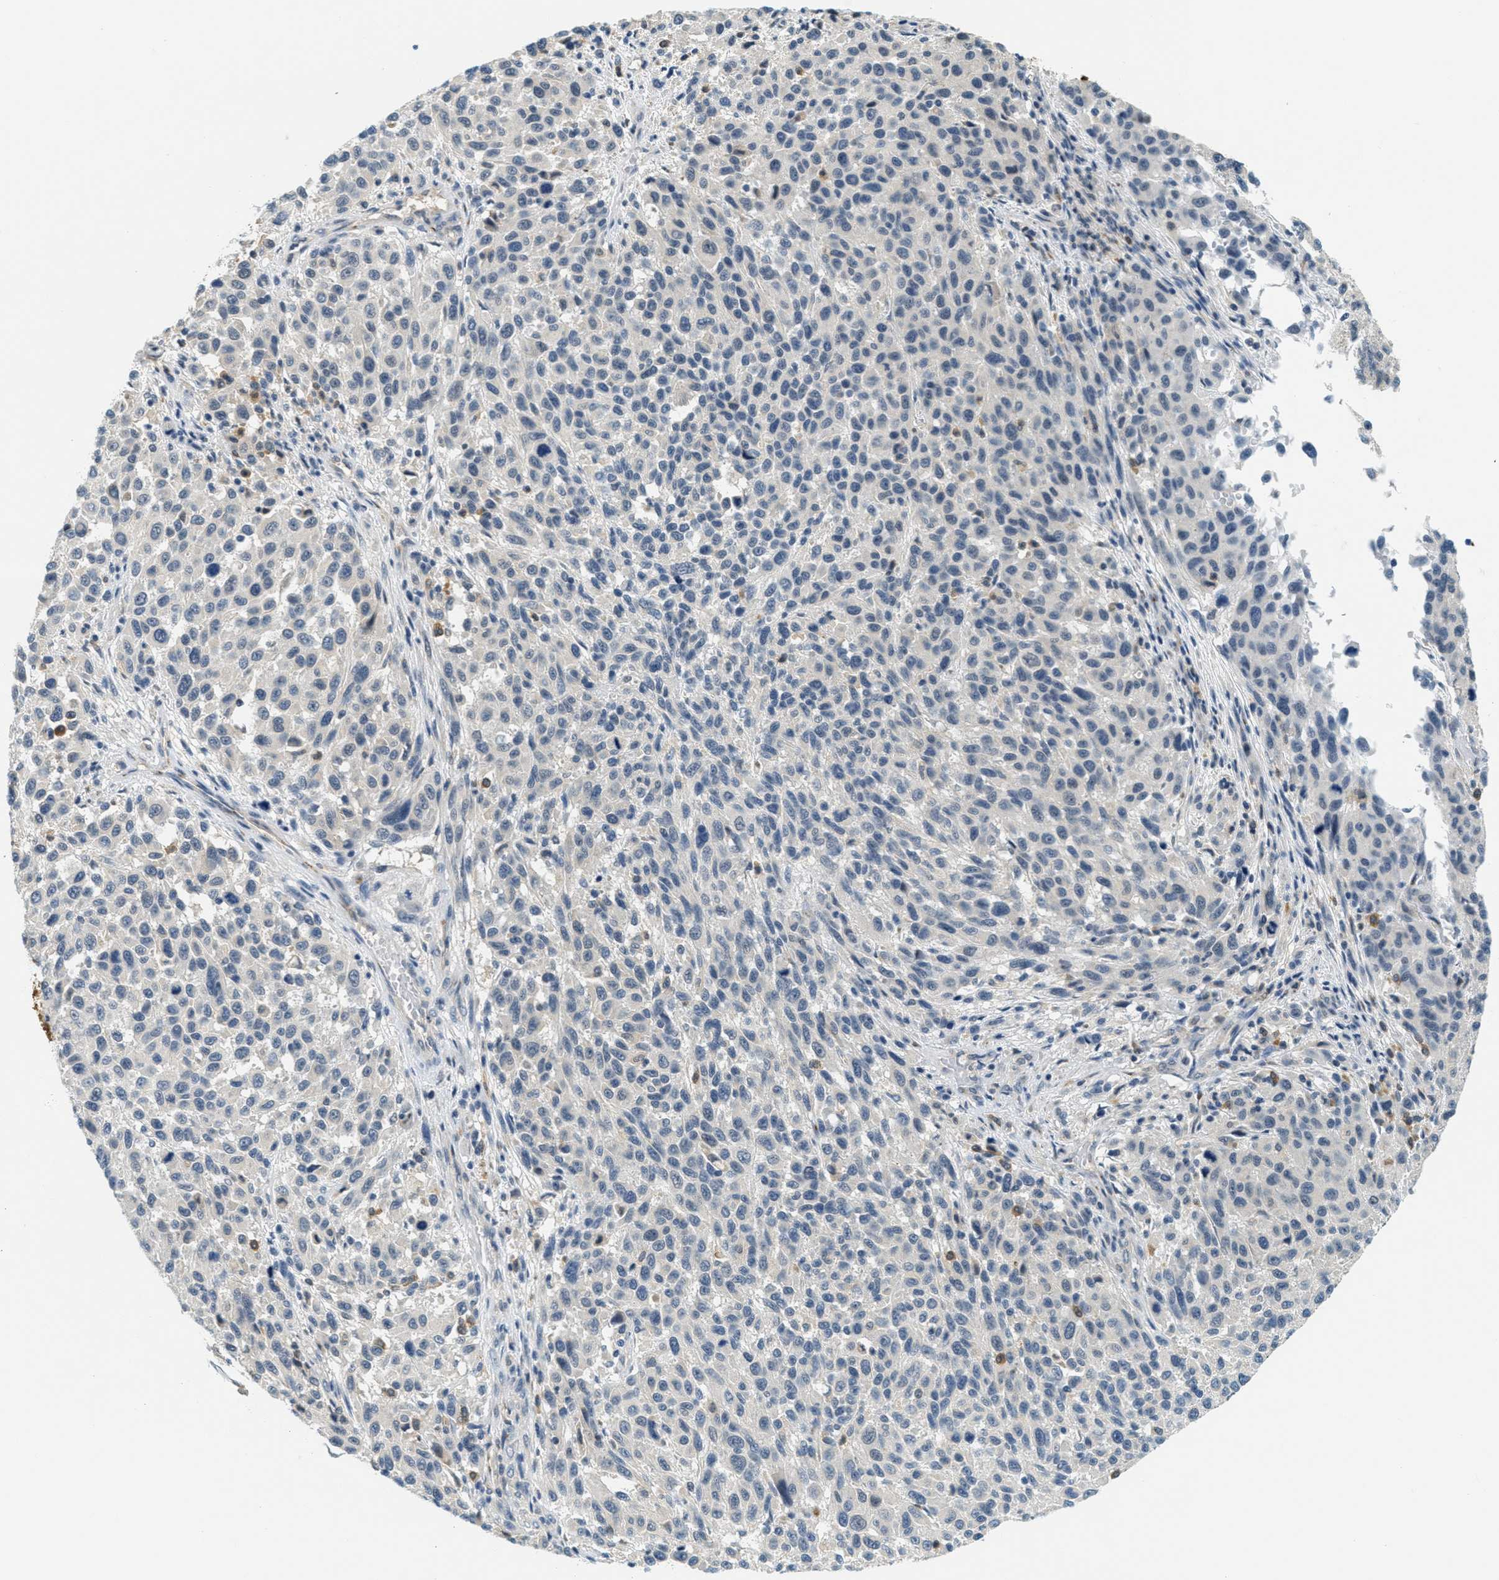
{"staining": {"intensity": "negative", "quantity": "none", "location": "none"}, "tissue": "melanoma", "cell_type": "Tumor cells", "image_type": "cancer", "snomed": [{"axis": "morphology", "description": "Malignant melanoma, Metastatic site"}, {"axis": "topography", "description": "Lymph node"}], "caption": "Malignant melanoma (metastatic site) stained for a protein using IHC demonstrates no positivity tumor cells.", "gene": "RASGRP2", "patient": {"sex": "male", "age": 61}}